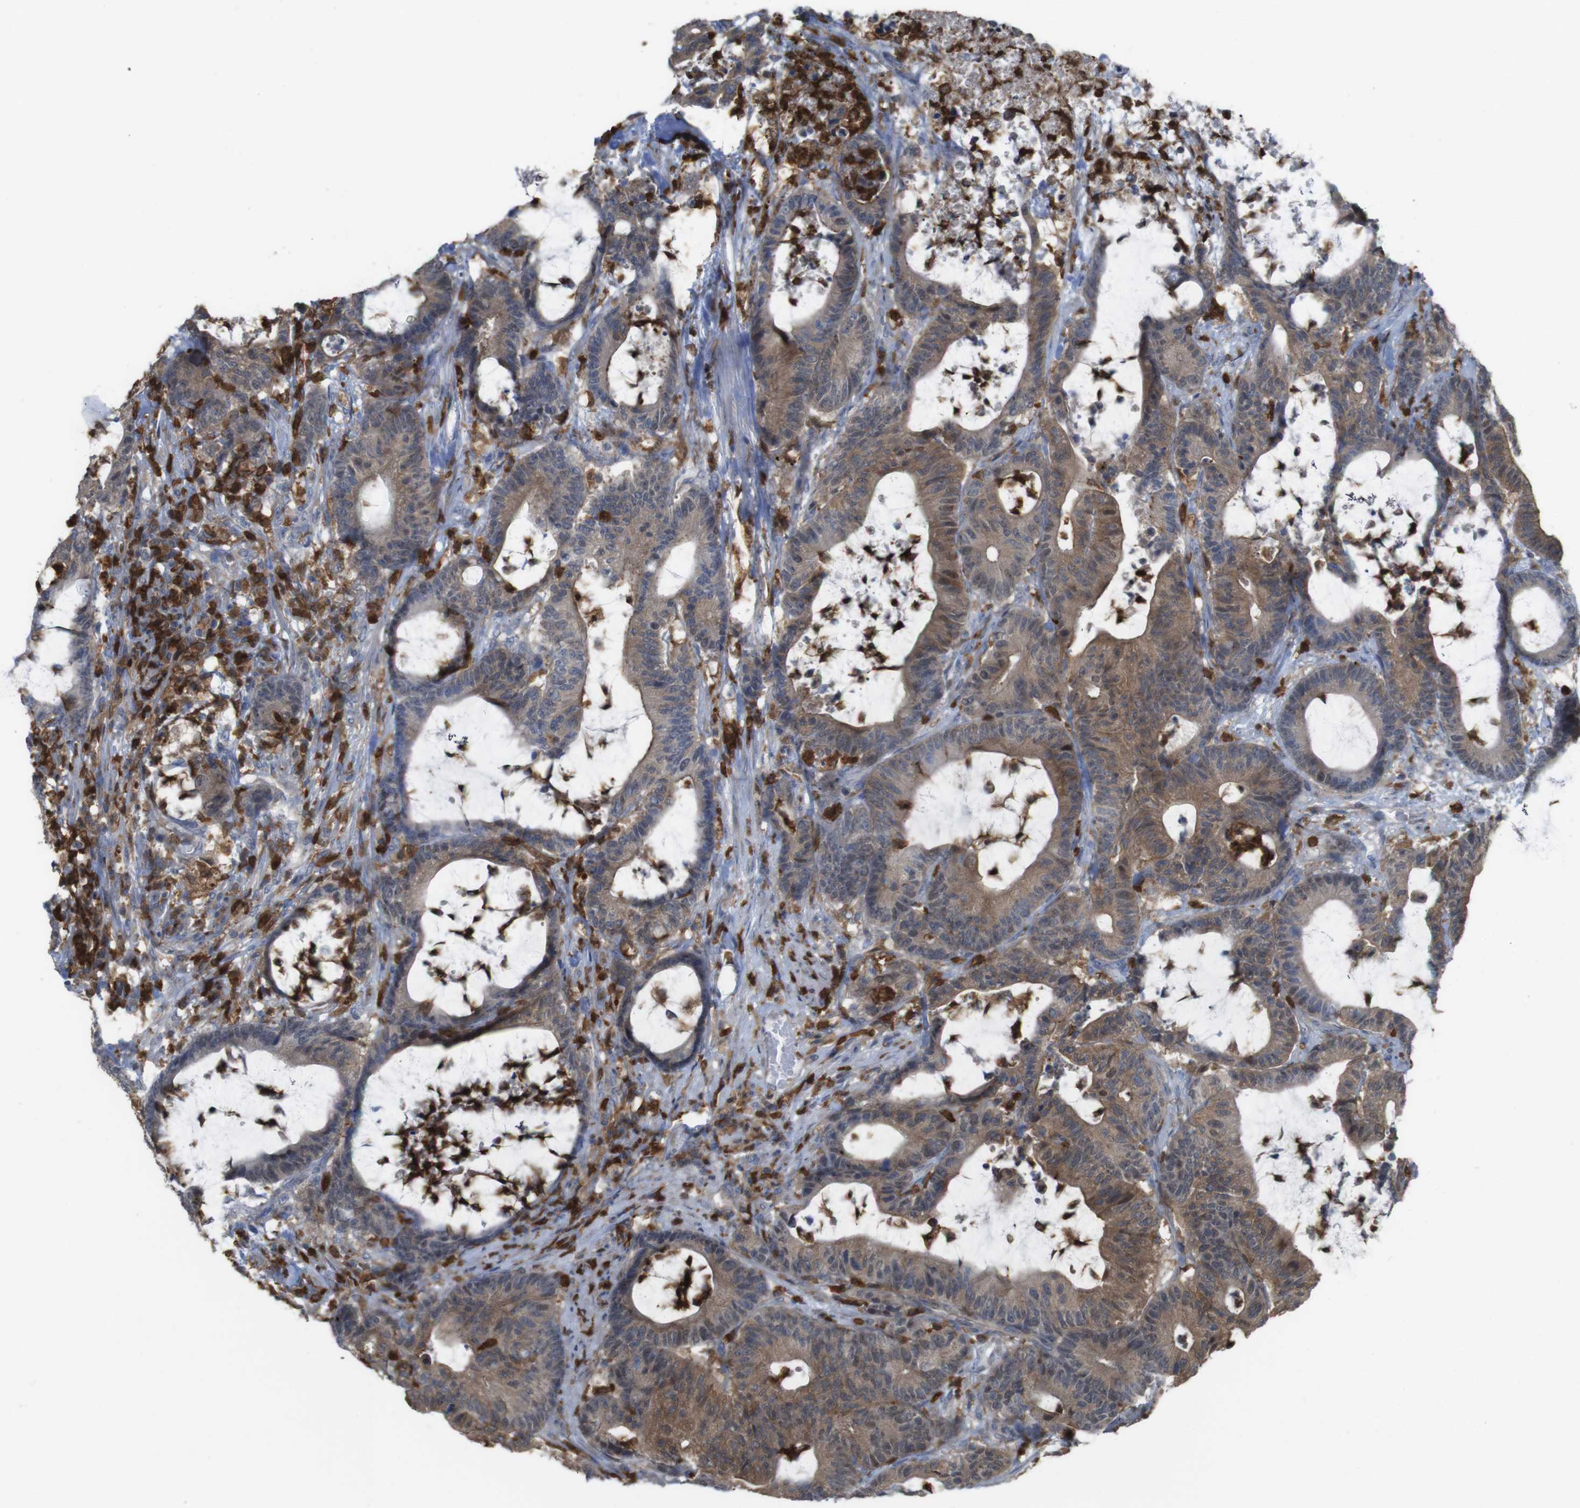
{"staining": {"intensity": "moderate", "quantity": ">75%", "location": "cytoplasmic/membranous"}, "tissue": "colorectal cancer", "cell_type": "Tumor cells", "image_type": "cancer", "snomed": [{"axis": "morphology", "description": "Adenocarcinoma, NOS"}, {"axis": "topography", "description": "Colon"}], "caption": "Tumor cells display medium levels of moderate cytoplasmic/membranous positivity in approximately >75% of cells in adenocarcinoma (colorectal). Nuclei are stained in blue.", "gene": "PRKCD", "patient": {"sex": "female", "age": 84}}